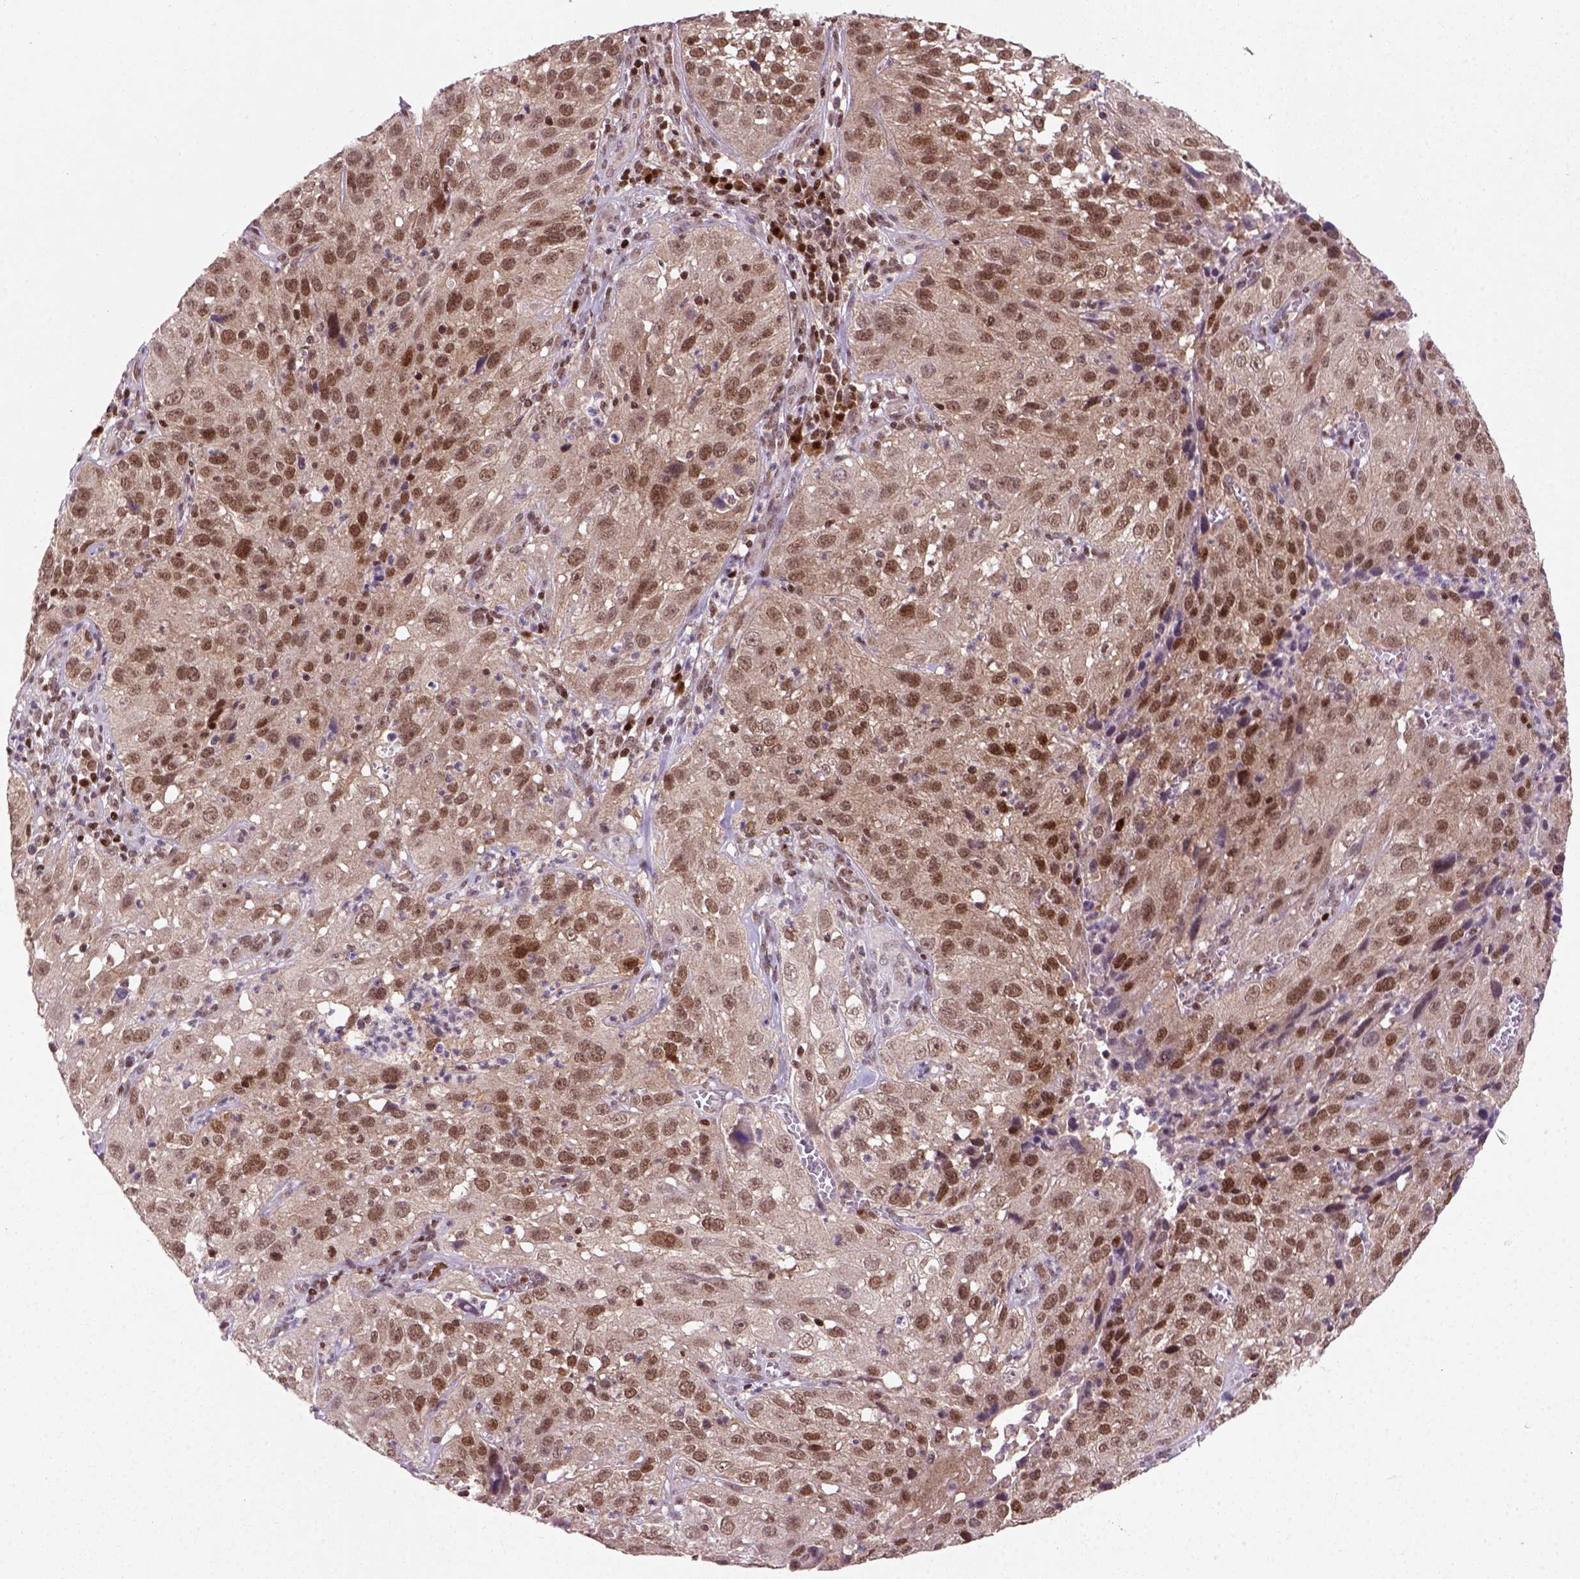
{"staining": {"intensity": "moderate", "quantity": ">75%", "location": "nuclear"}, "tissue": "cervical cancer", "cell_type": "Tumor cells", "image_type": "cancer", "snomed": [{"axis": "morphology", "description": "Squamous cell carcinoma, NOS"}, {"axis": "topography", "description": "Cervix"}], "caption": "Cervical squamous cell carcinoma tissue exhibits moderate nuclear expression in about >75% of tumor cells", "gene": "MGMT", "patient": {"sex": "female", "age": 32}}